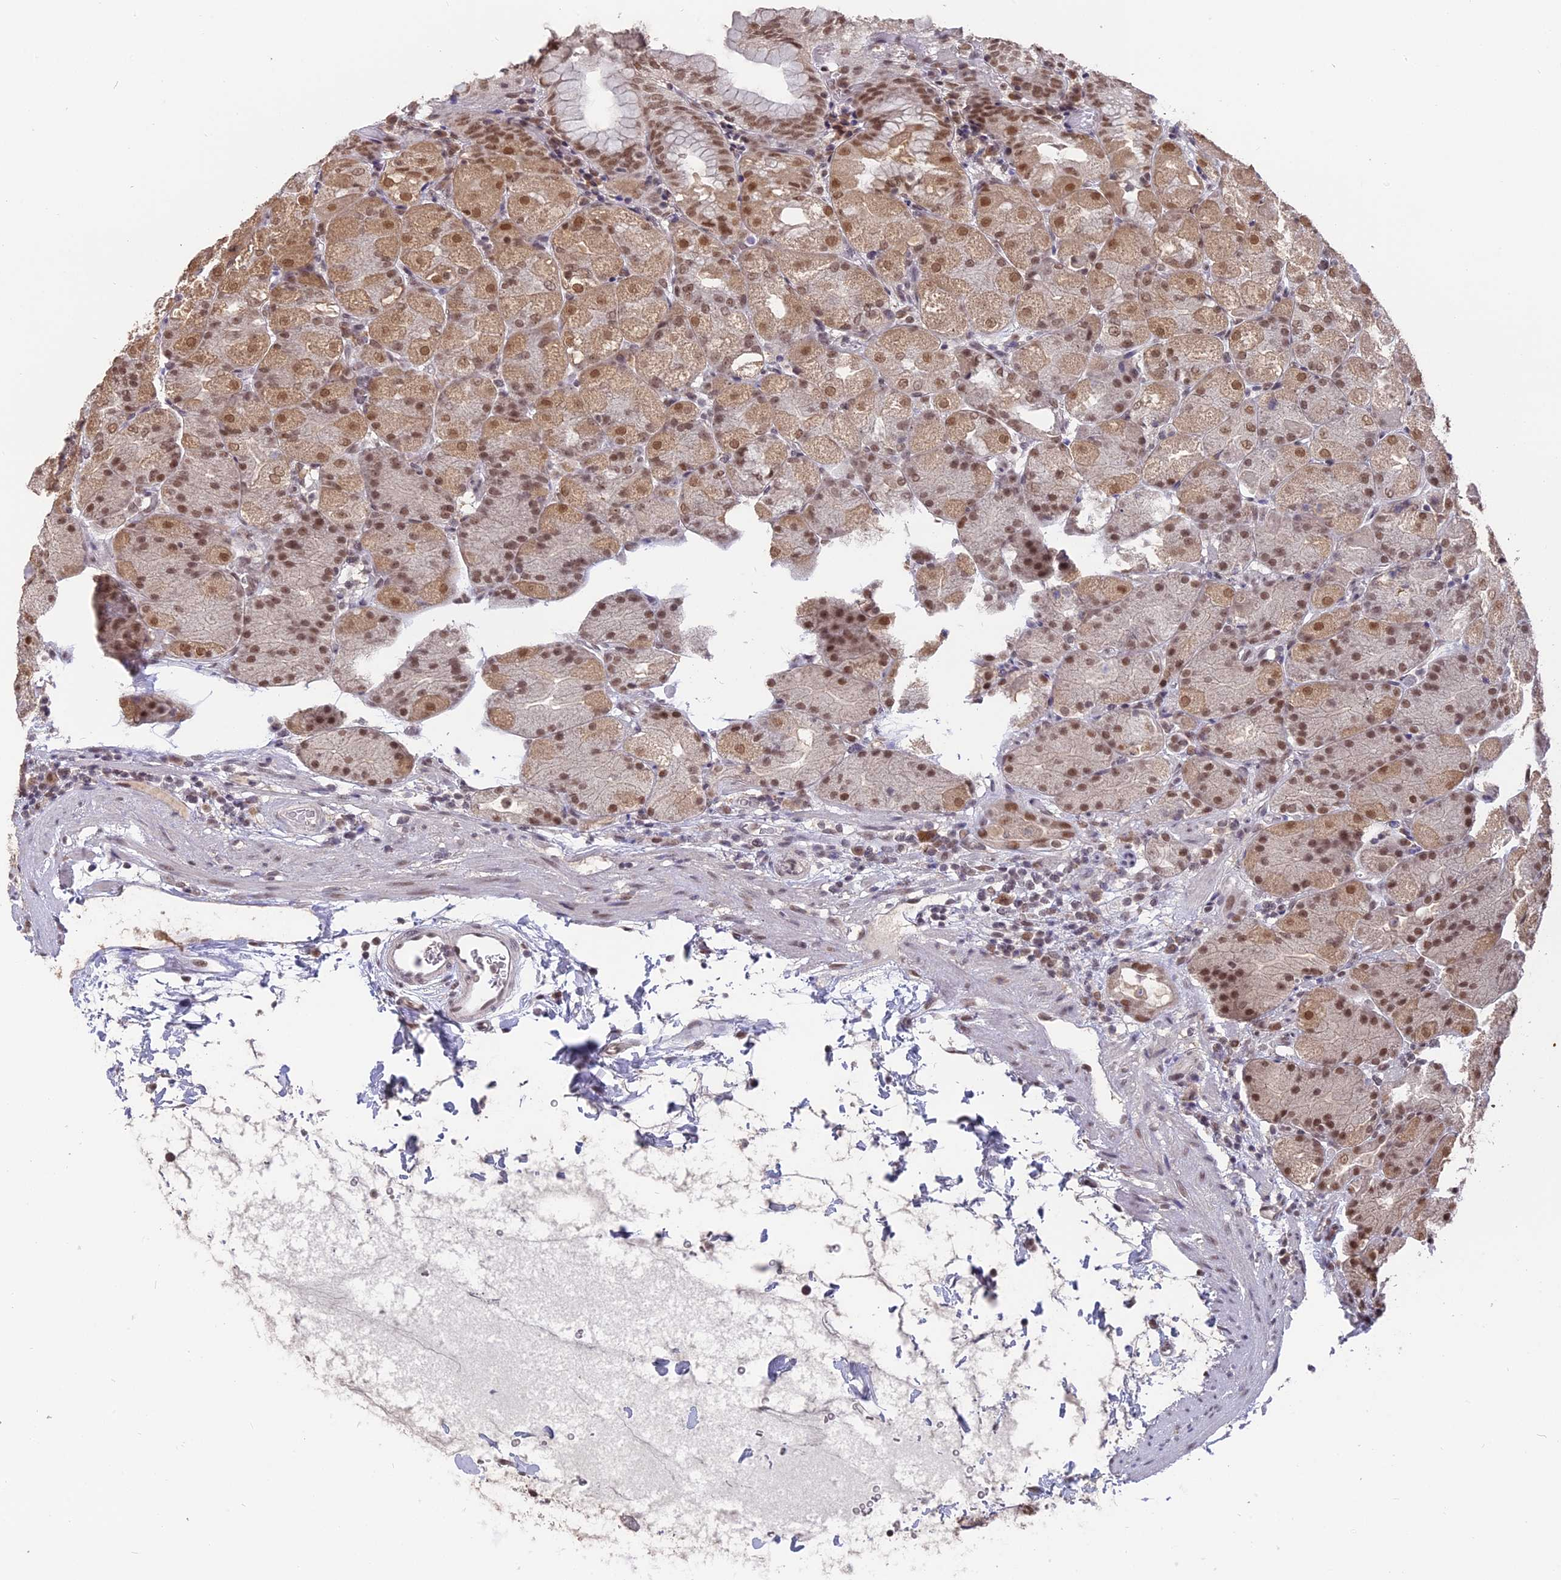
{"staining": {"intensity": "moderate", "quantity": ">75%", "location": "cytoplasmic/membranous,nuclear"}, "tissue": "stomach", "cell_type": "Glandular cells", "image_type": "normal", "snomed": [{"axis": "morphology", "description": "Normal tissue, NOS"}, {"axis": "topography", "description": "Stomach, upper"}, {"axis": "topography", "description": "Stomach, lower"}], "caption": "Immunohistochemical staining of benign human stomach displays moderate cytoplasmic/membranous,nuclear protein expression in approximately >75% of glandular cells.", "gene": "NR1H3", "patient": {"sex": "male", "age": 62}}